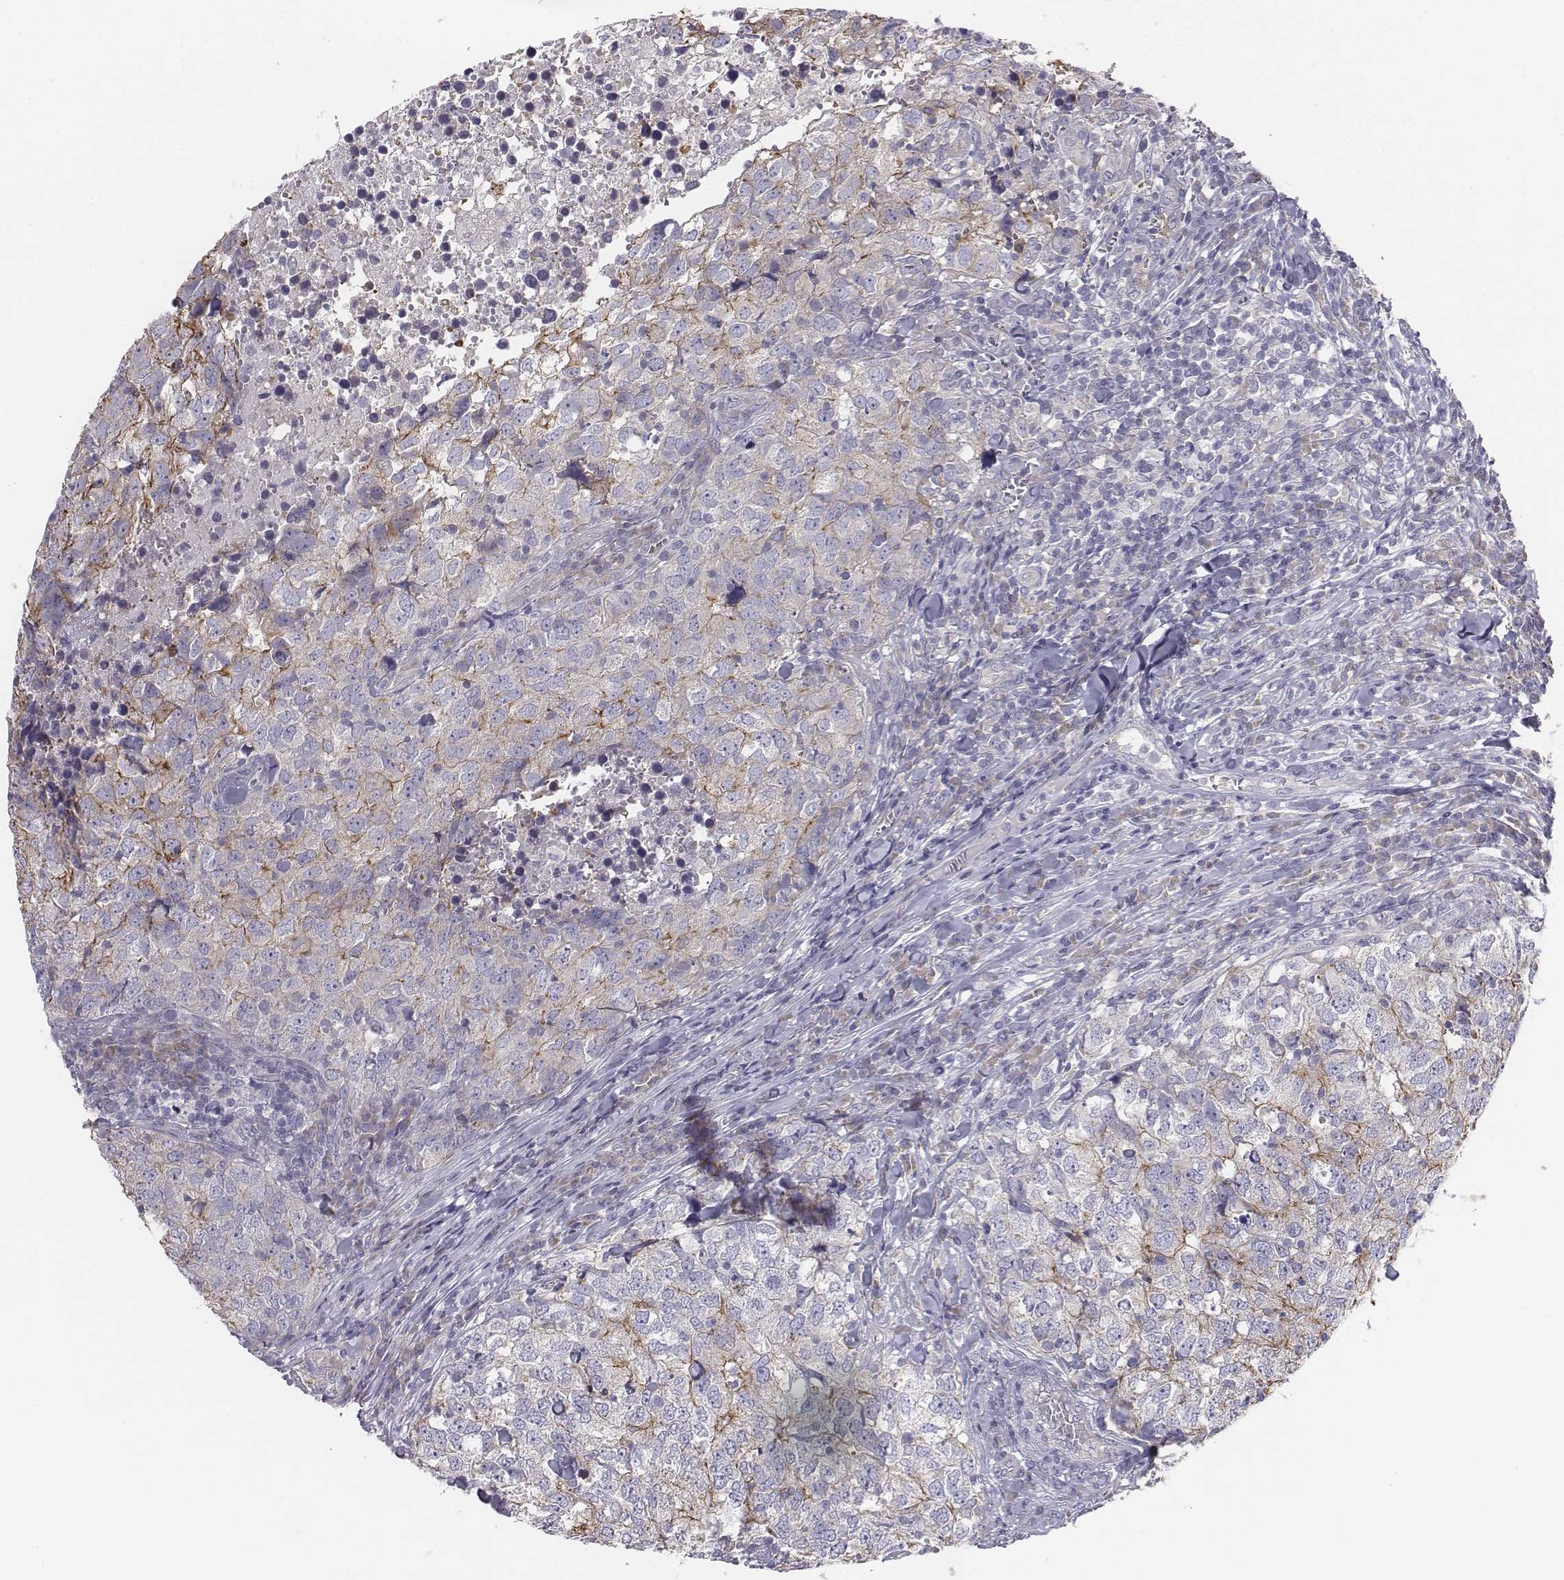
{"staining": {"intensity": "moderate", "quantity": "<25%", "location": "cytoplasmic/membranous"}, "tissue": "breast cancer", "cell_type": "Tumor cells", "image_type": "cancer", "snomed": [{"axis": "morphology", "description": "Duct carcinoma"}, {"axis": "topography", "description": "Breast"}], "caption": "This image displays infiltrating ductal carcinoma (breast) stained with immunohistochemistry to label a protein in brown. The cytoplasmic/membranous of tumor cells show moderate positivity for the protein. Nuclei are counter-stained blue.", "gene": "CHST14", "patient": {"sex": "female", "age": 30}}